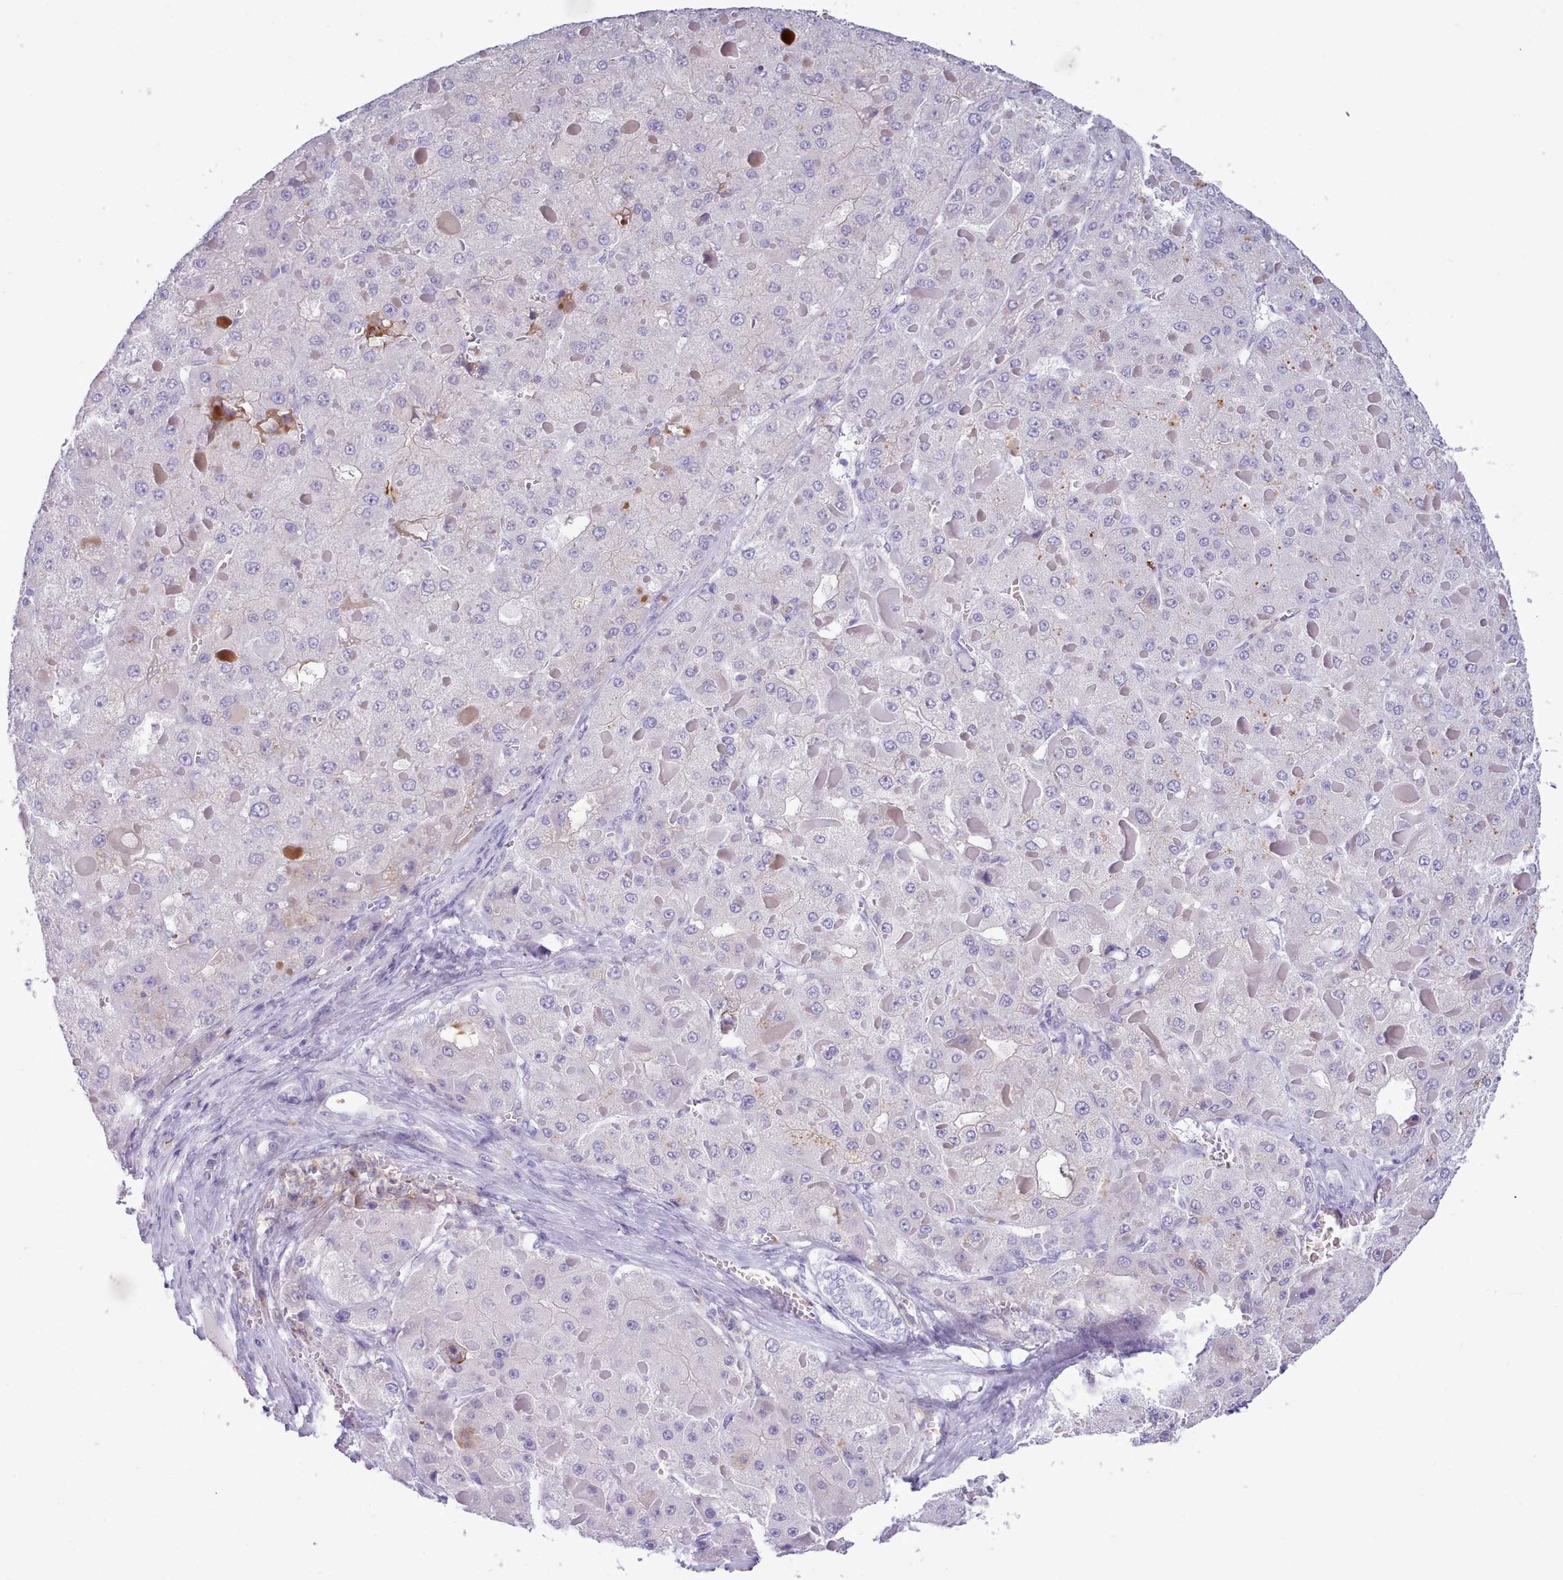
{"staining": {"intensity": "negative", "quantity": "none", "location": "none"}, "tissue": "liver cancer", "cell_type": "Tumor cells", "image_type": "cancer", "snomed": [{"axis": "morphology", "description": "Carcinoma, Hepatocellular, NOS"}, {"axis": "topography", "description": "Liver"}], "caption": "The immunohistochemistry histopathology image has no significant positivity in tumor cells of liver cancer (hepatocellular carcinoma) tissue.", "gene": "NKX1-2", "patient": {"sex": "female", "age": 73}}